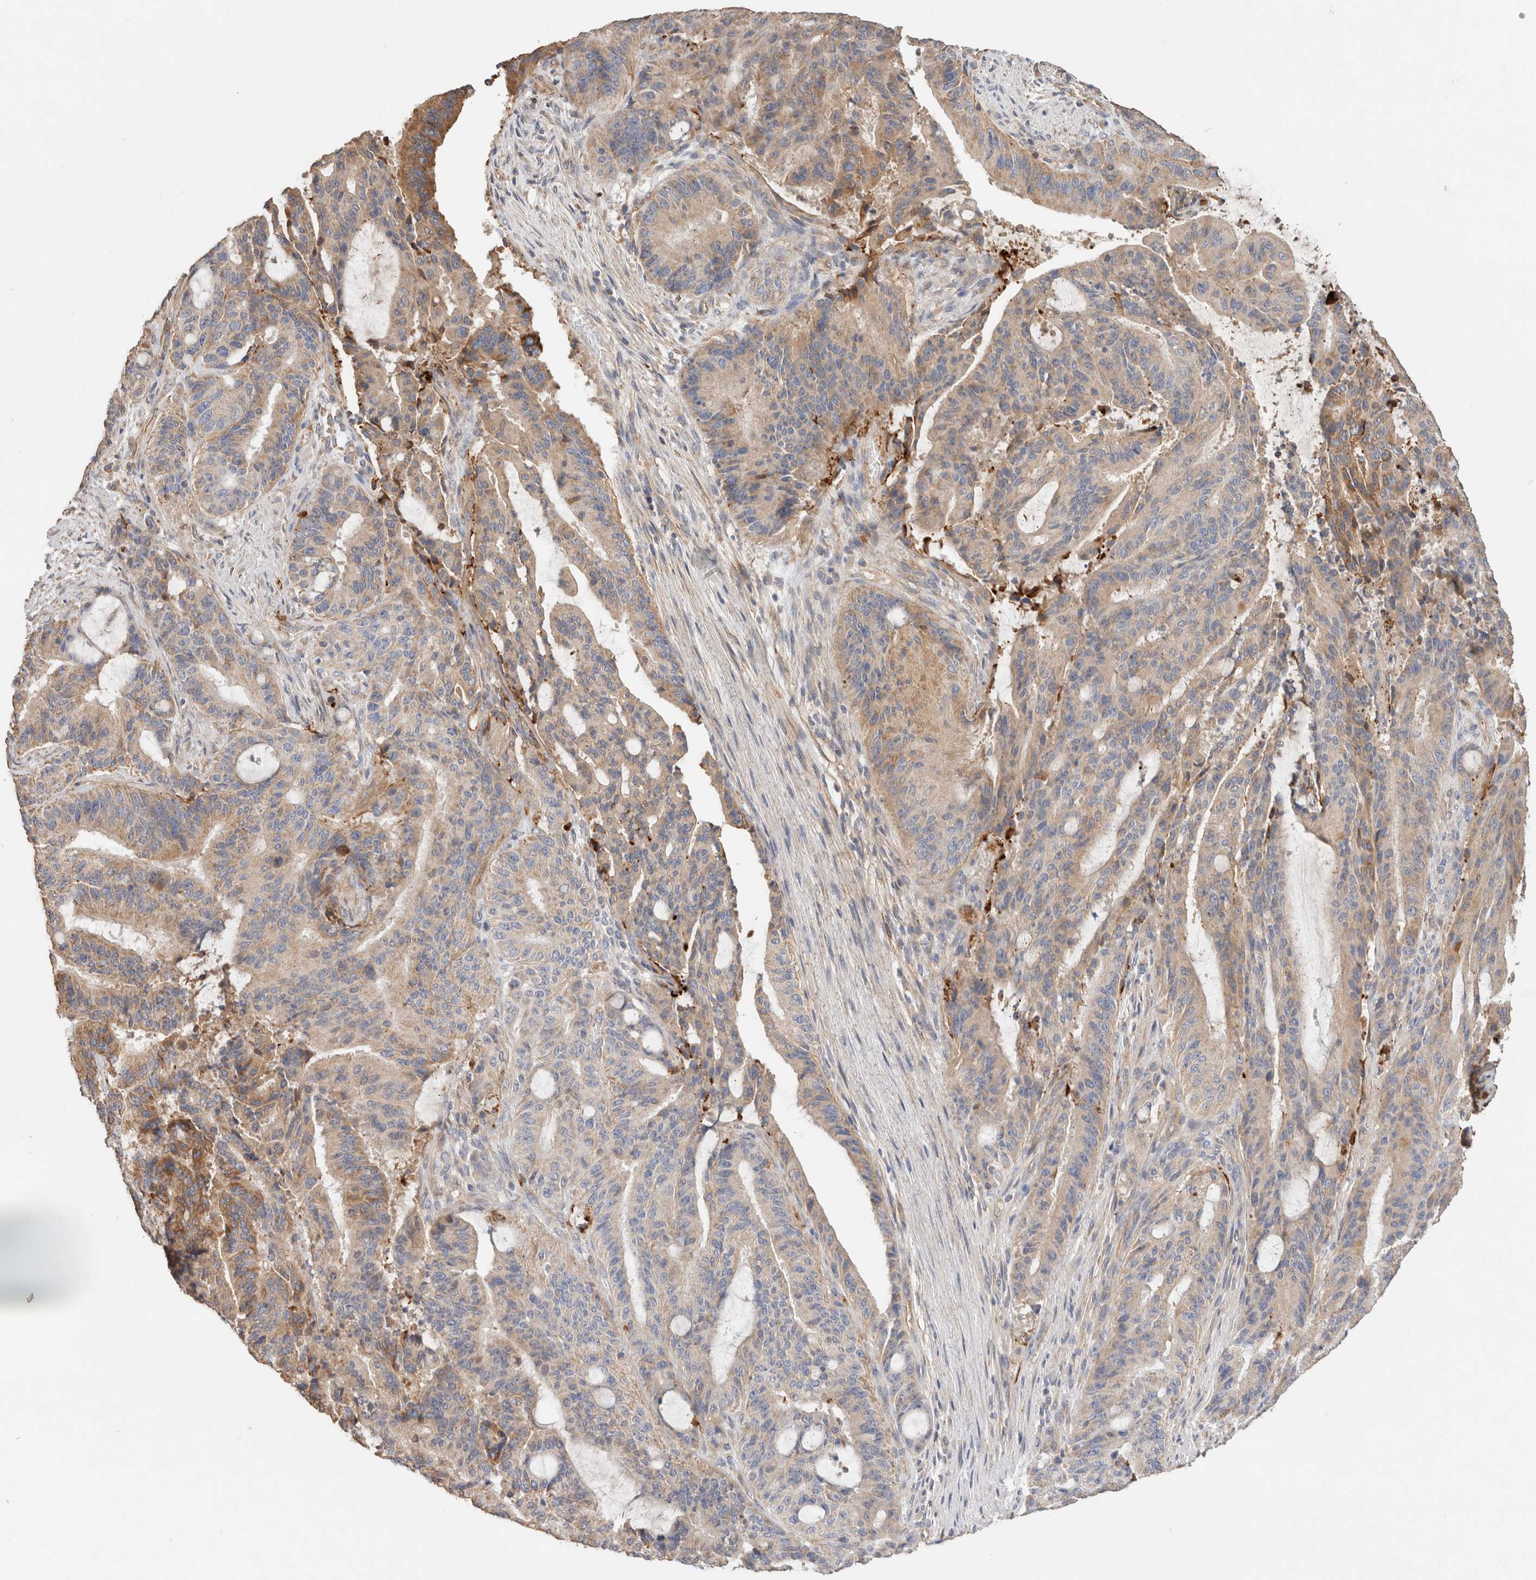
{"staining": {"intensity": "weak", "quantity": ">75%", "location": "cytoplasmic/membranous"}, "tissue": "liver cancer", "cell_type": "Tumor cells", "image_type": "cancer", "snomed": [{"axis": "morphology", "description": "Normal tissue, NOS"}, {"axis": "morphology", "description": "Cholangiocarcinoma"}, {"axis": "topography", "description": "Liver"}, {"axis": "topography", "description": "Peripheral nerve tissue"}], "caption": "Tumor cells reveal low levels of weak cytoplasmic/membranous expression in about >75% of cells in liver cancer. (DAB (3,3'-diaminobenzidine) IHC, brown staining for protein, blue staining for nuclei).", "gene": "PROS1", "patient": {"sex": "female", "age": 73}}